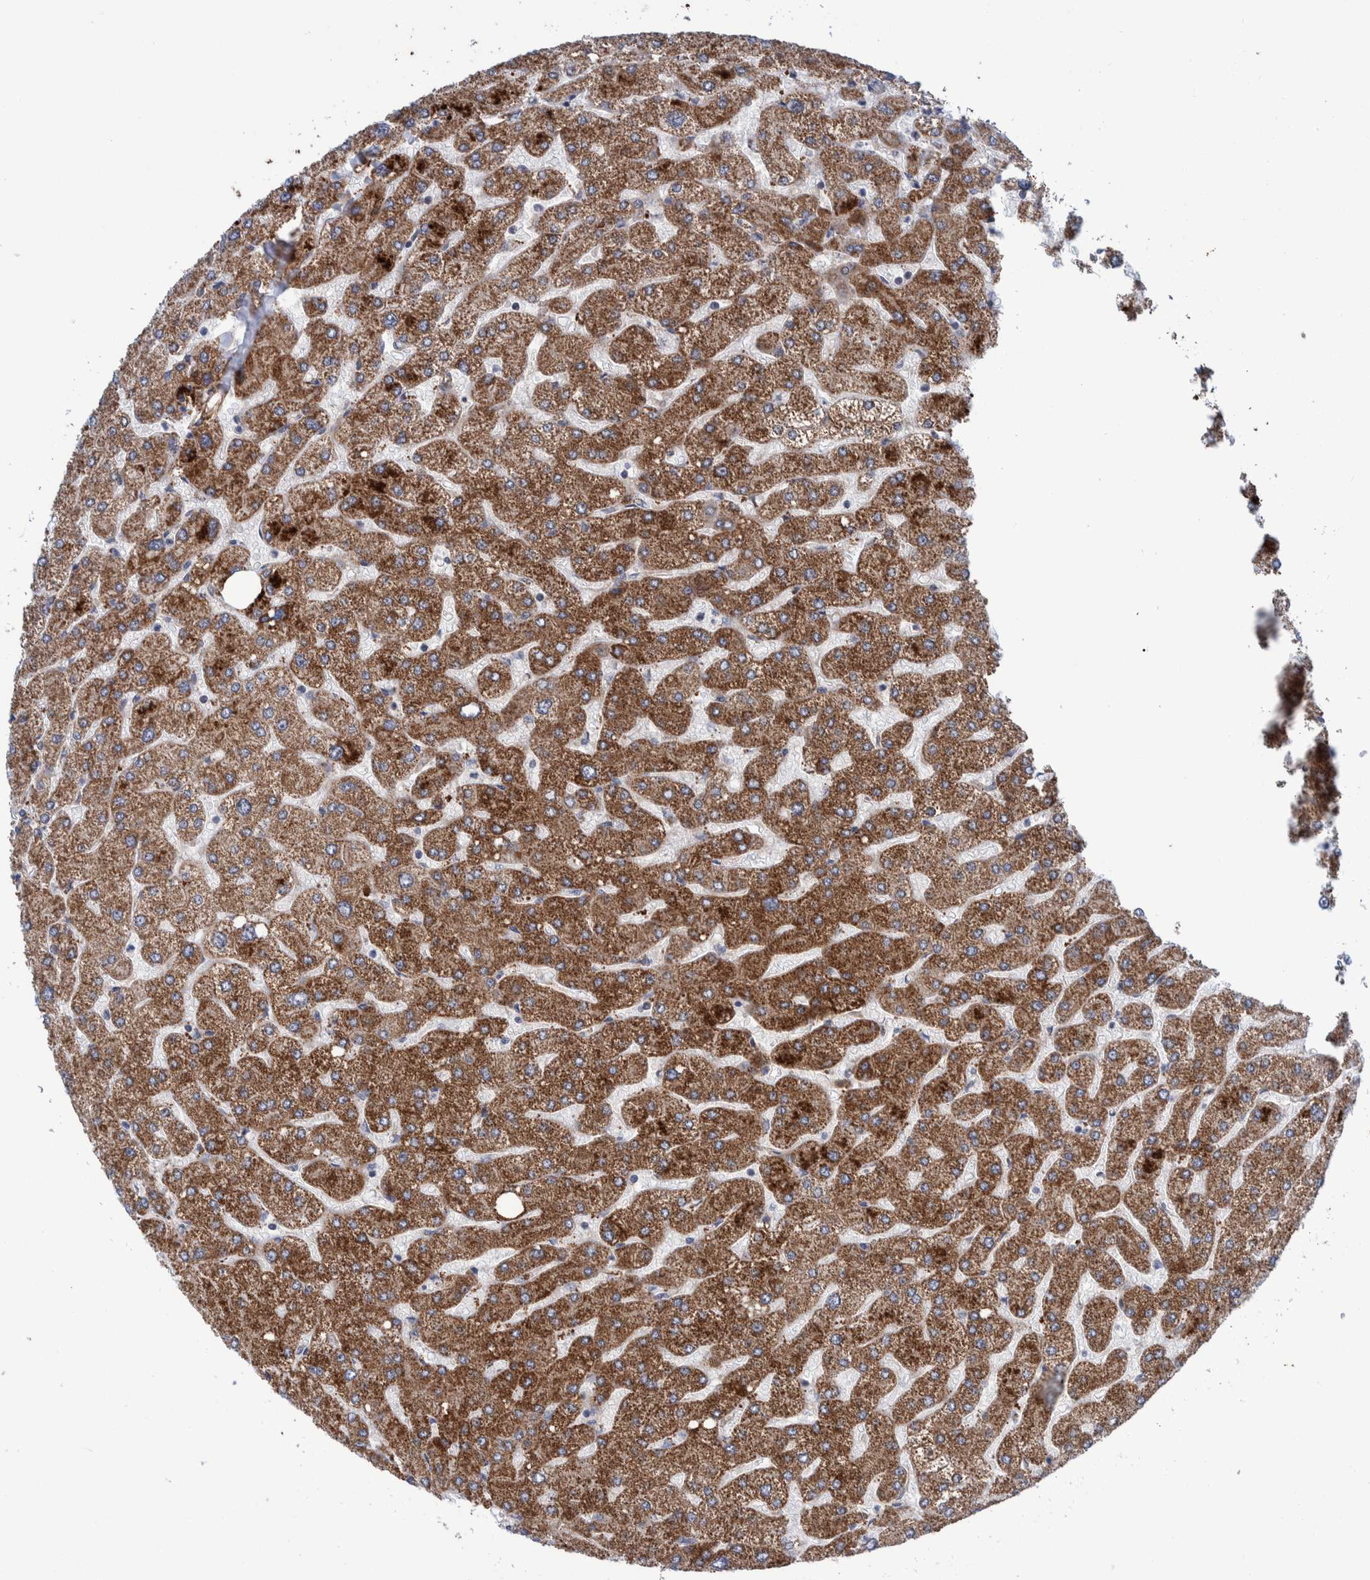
{"staining": {"intensity": "negative", "quantity": "none", "location": "none"}, "tissue": "liver", "cell_type": "Cholangiocytes", "image_type": "normal", "snomed": [{"axis": "morphology", "description": "Normal tissue, NOS"}, {"axis": "topography", "description": "Liver"}], "caption": "Immunohistochemical staining of benign human liver exhibits no significant expression in cholangiocytes. The staining is performed using DAB (3,3'-diaminobenzidine) brown chromogen with nuclei counter-stained in using hematoxylin.", "gene": "ENSG00000262660", "patient": {"sex": "male", "age": 55}}